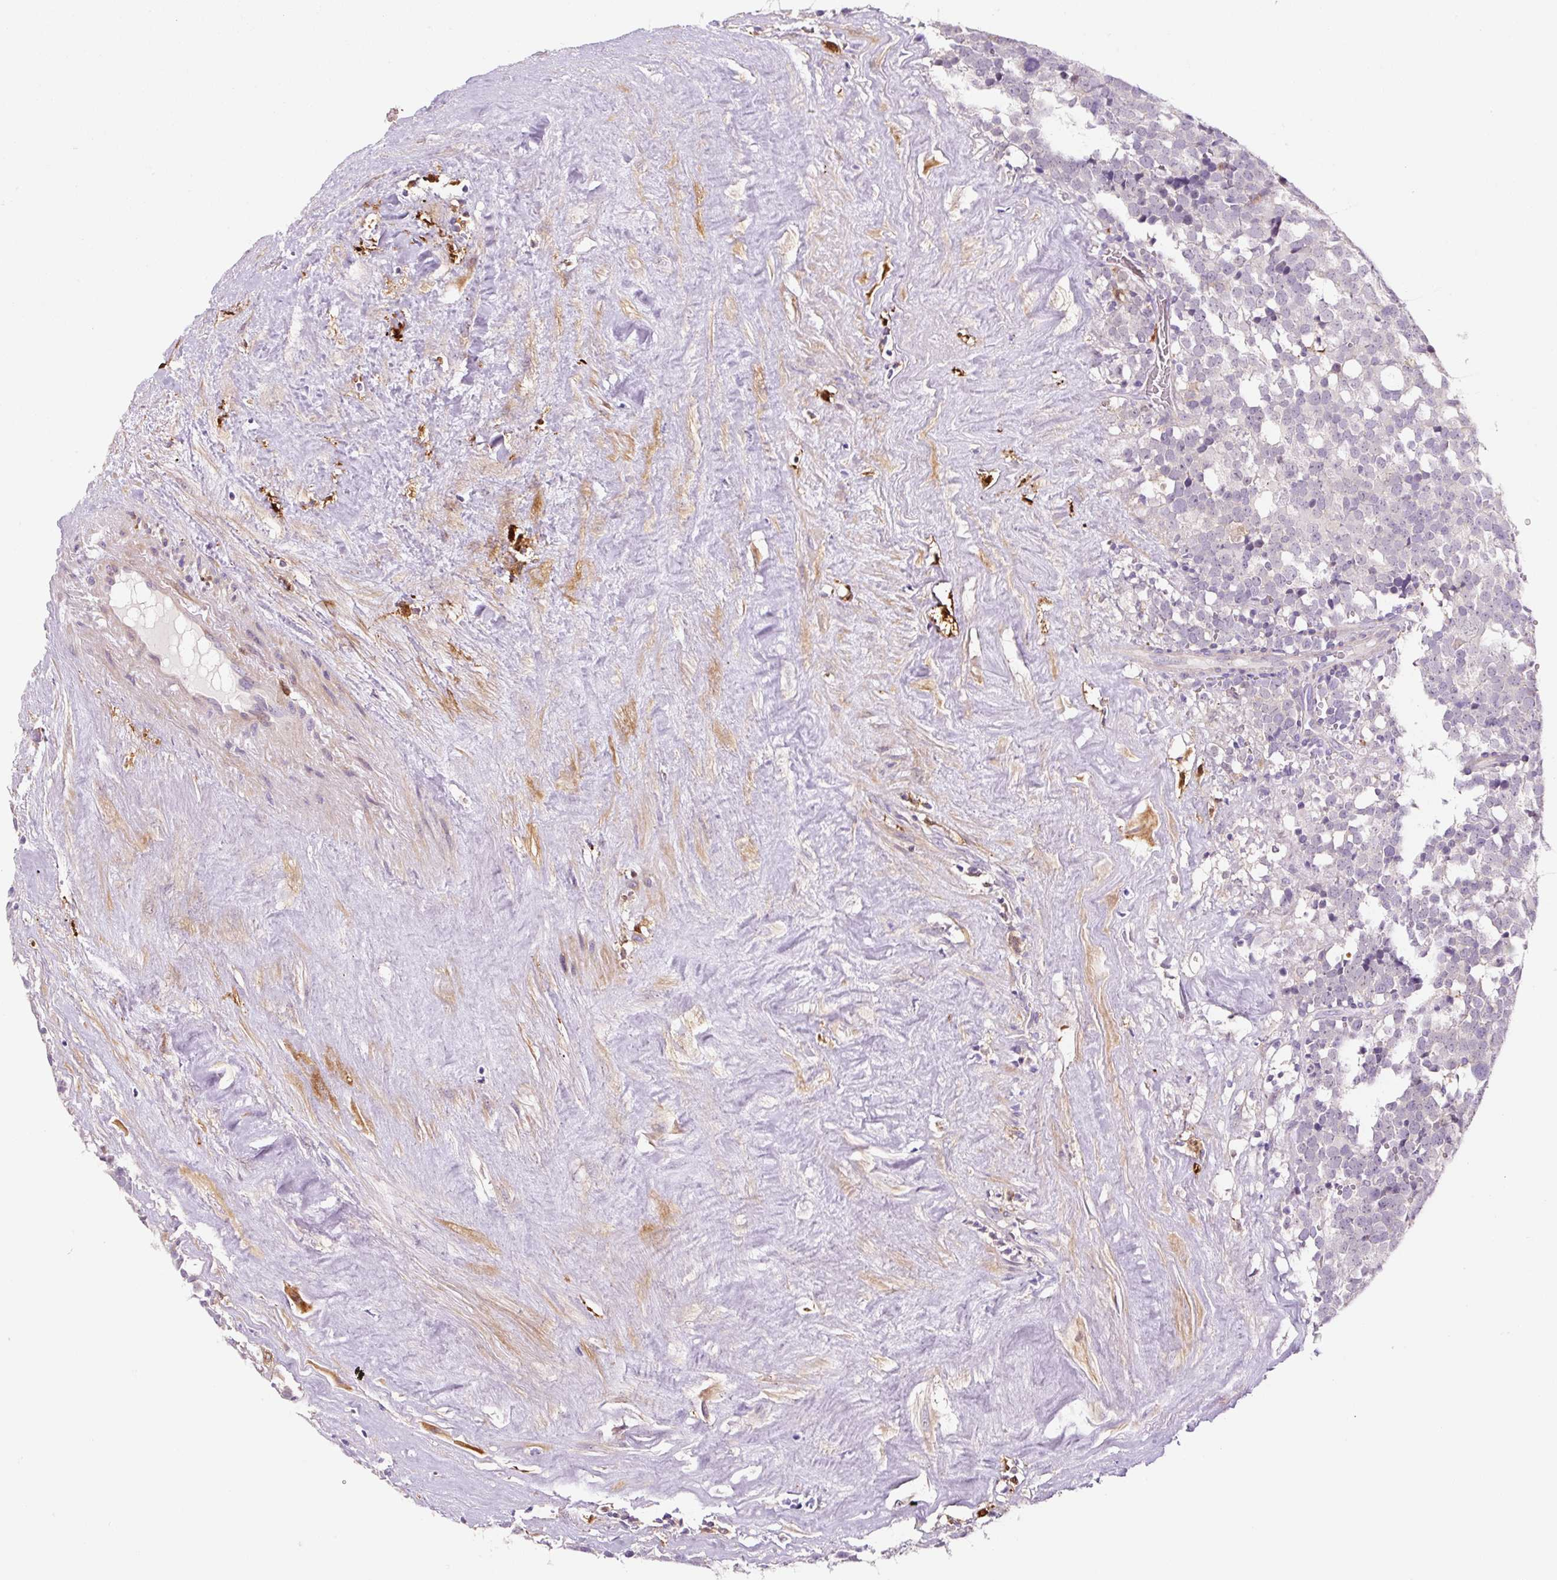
{"staining": {"intensity": "negative", "quantity": "none", "location": "none"}, "tissue": "testis cancer", "cell_type": "Tumor cells", "image_type": "cancer", "snomed": [{"axis": "morphology", "description": "Seminoma, NOS"}, {"axis": "topography", "description": "Testis"}], "caption": "Tumor cells are negative for brown protein staining in testis cancer.", "gene": "FUT10", "patient": {"sex": "male", "age": 71}}